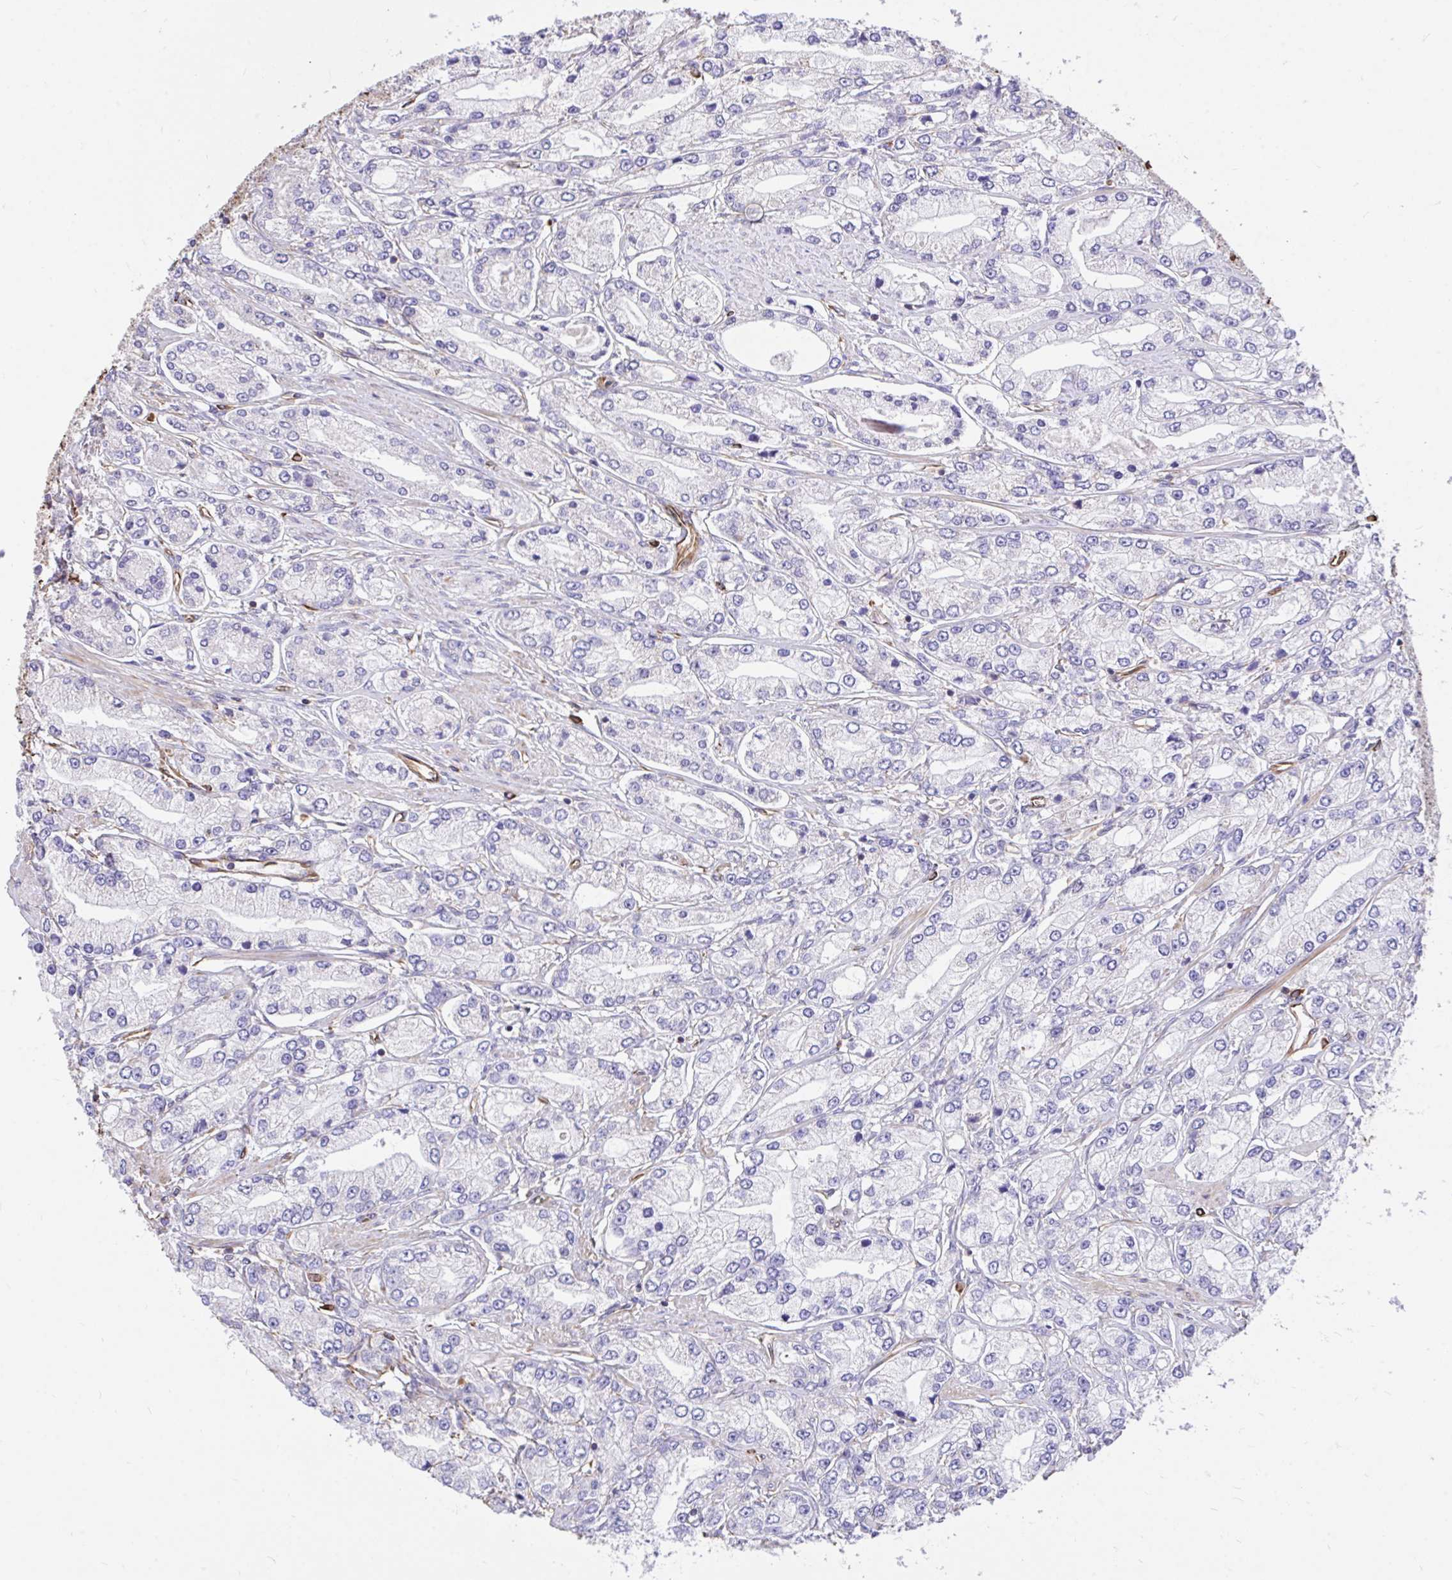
{"staining": {"intensity": "negative", "quantity": "none", "location": "none"}, "tissue": "prostate cancer", "cell_type": "Tumor cells", "image_type": "cancer", "snomed": [{"axis": "morphology", "description": "Adenocarcinoma, High grade"}, {"axis": "topography", "description": "Prostate"}], "caption": "Adenocarcinoma (high-grade) (prostate) stained for a protein using IHC exhibits no expression tumor cells.", "gene": "RNF103", "patient": {"sex": "male", "age": 66}}